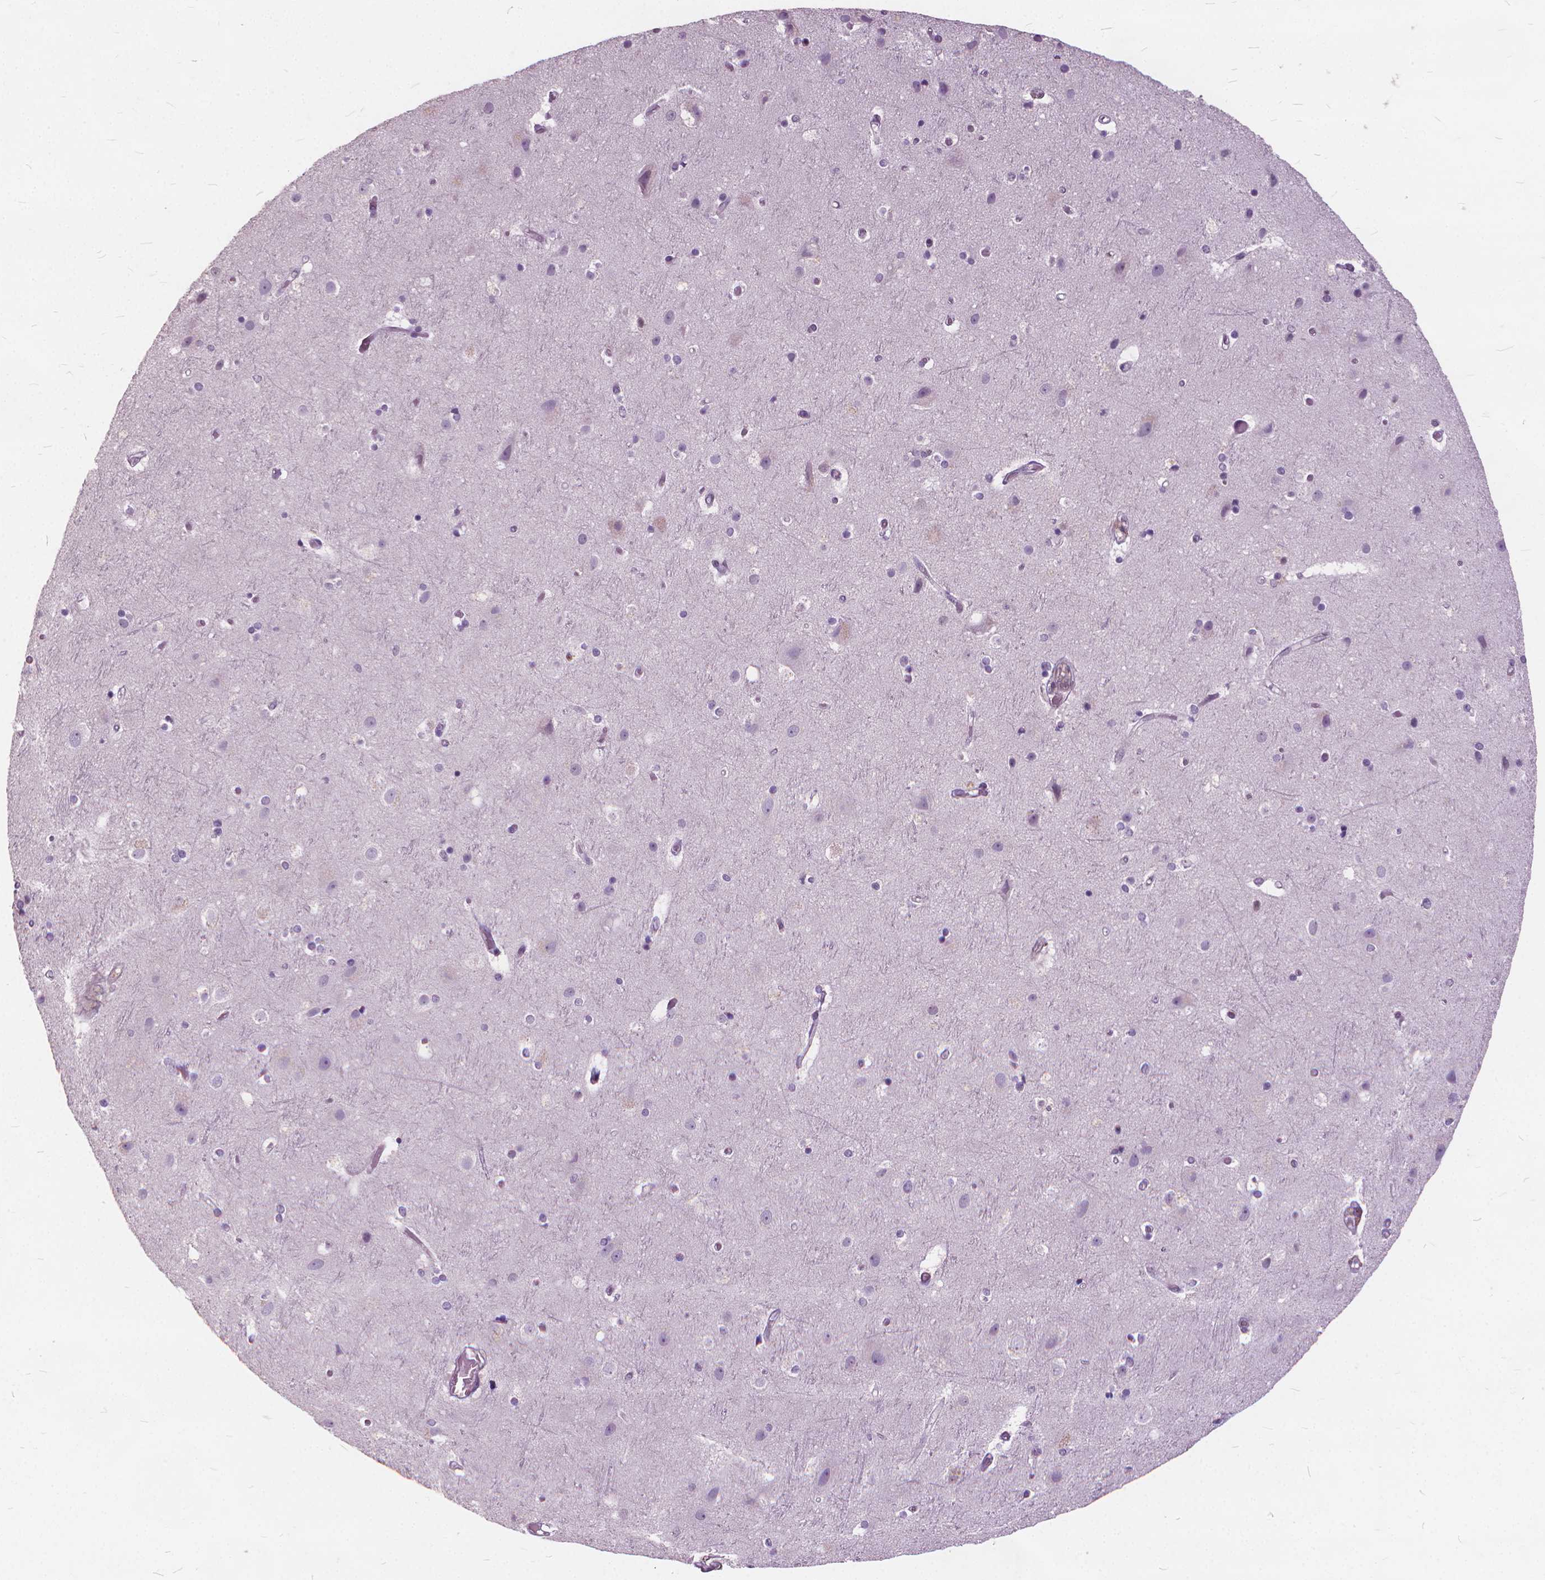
{"staining": {"intensity": "negative", "quantity": "none", "location": "none"}, "tissue": "cerebral cortex", "cell_type": "Endothelial cells", "image_type": "normal", "snomed": [{"axis": "morphology", "description": "Normal tissue, NOS"}, {"axis": "topography", "description": "Cerebral cortex"}], "caption": "Endothelial cells show no significant protein staining in benign cerebral cortex. (DAB IHC visualized using brightfield microscopy, high magnification).", "gene": "STAT5B", "patient": {"sex": "female", "age": 52}}